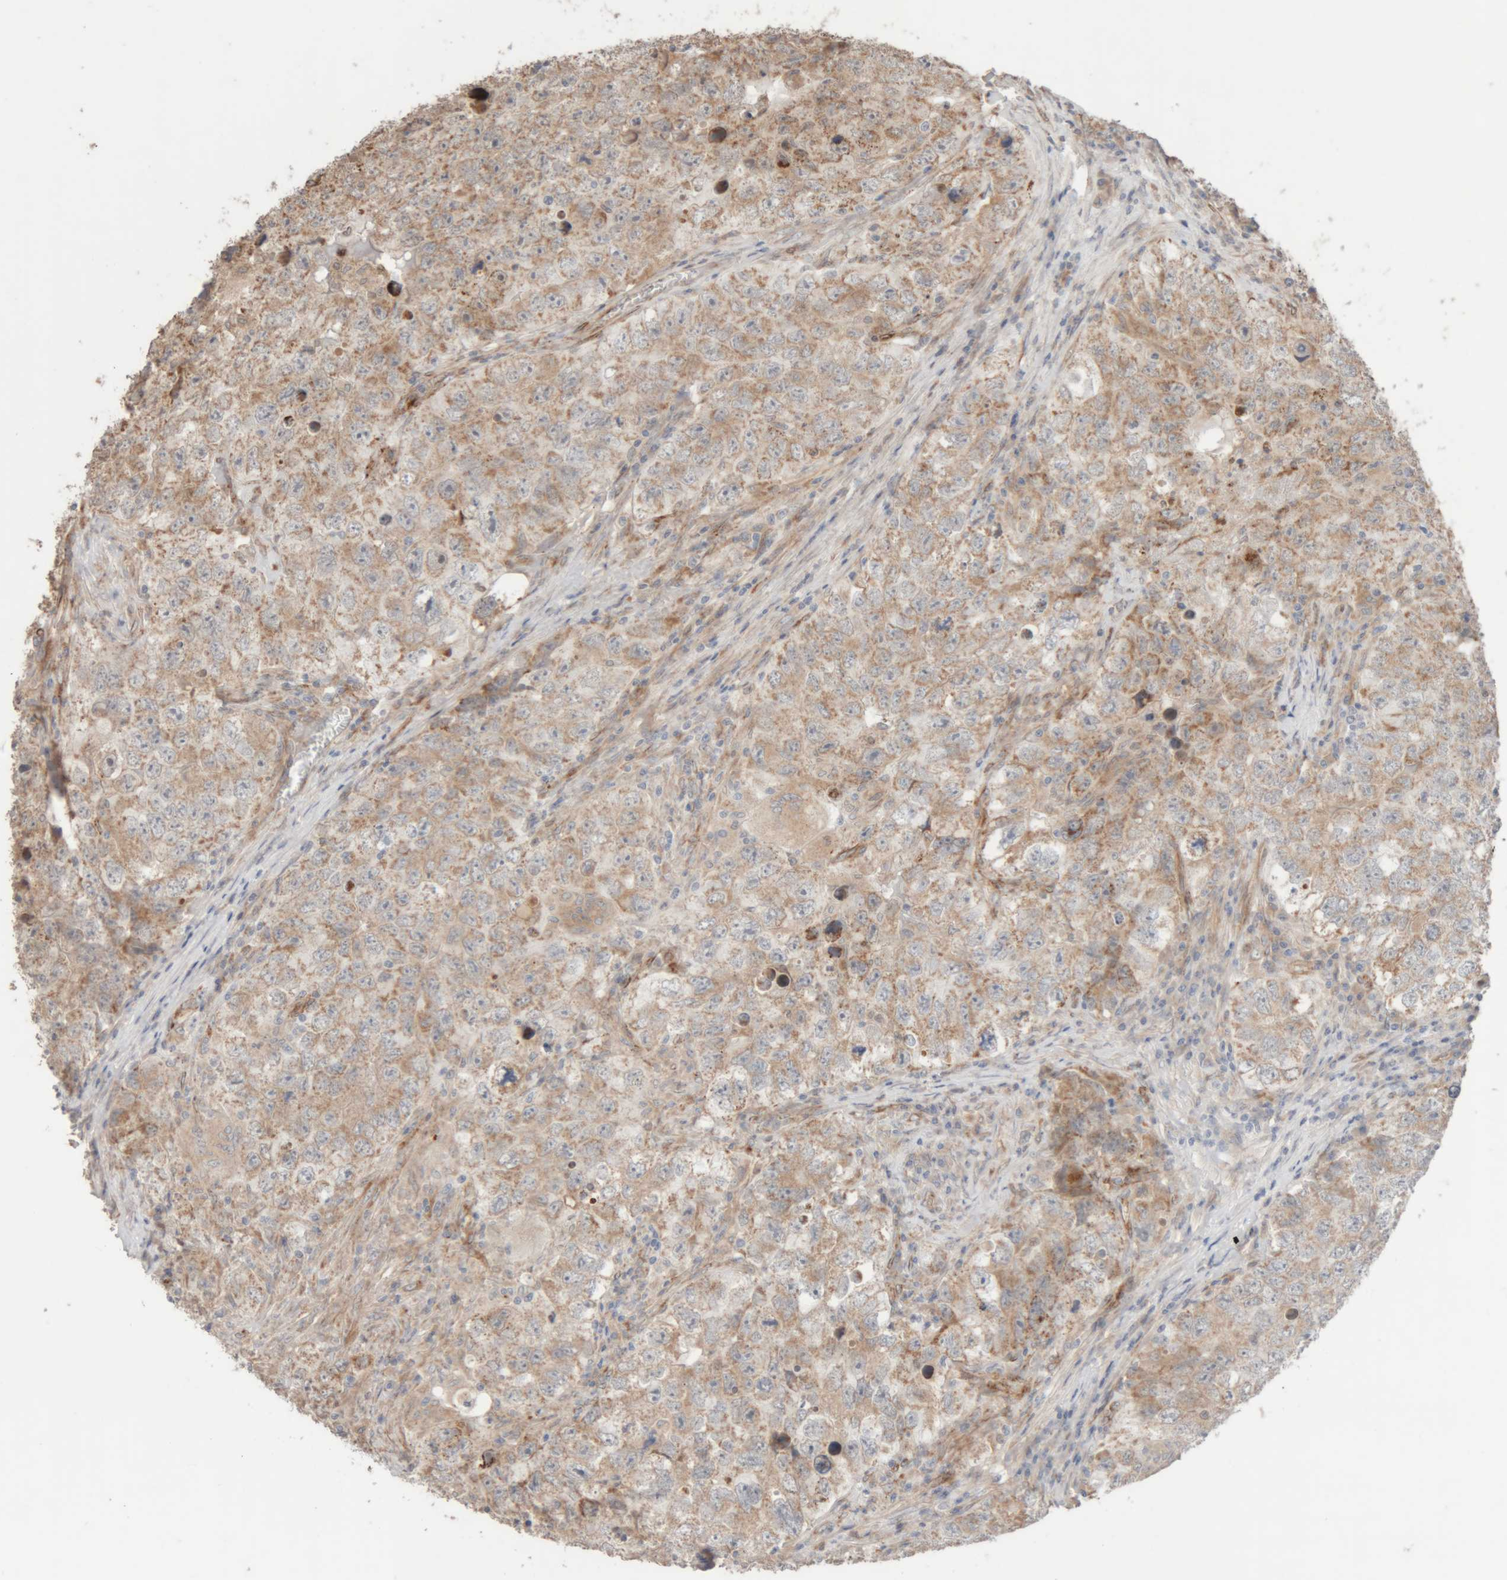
{"staining": {"intensity": "weak", "quantity": "25%-75%", "location": "cytoplasmic/membranous"}, "tissue": "testis cancer", "cell_type": "Tumor cells", "image_type": "cancer", "snomed": [{"axis": "morphology", "description": "Seminoma, NOS"}, {"axis": "morphology", "description": "Carcinoma, Embryonal, NOS"}, {"axis": "topography", "description": "Testis"}], "caption": "A brown stain labels weak cytoplasmic/membranous positivity of a protein in testis cancer (embryonal carcinoma) tumor cells.", "gene": "RAB32", "patient": {"sex": "male", "age": 43}}